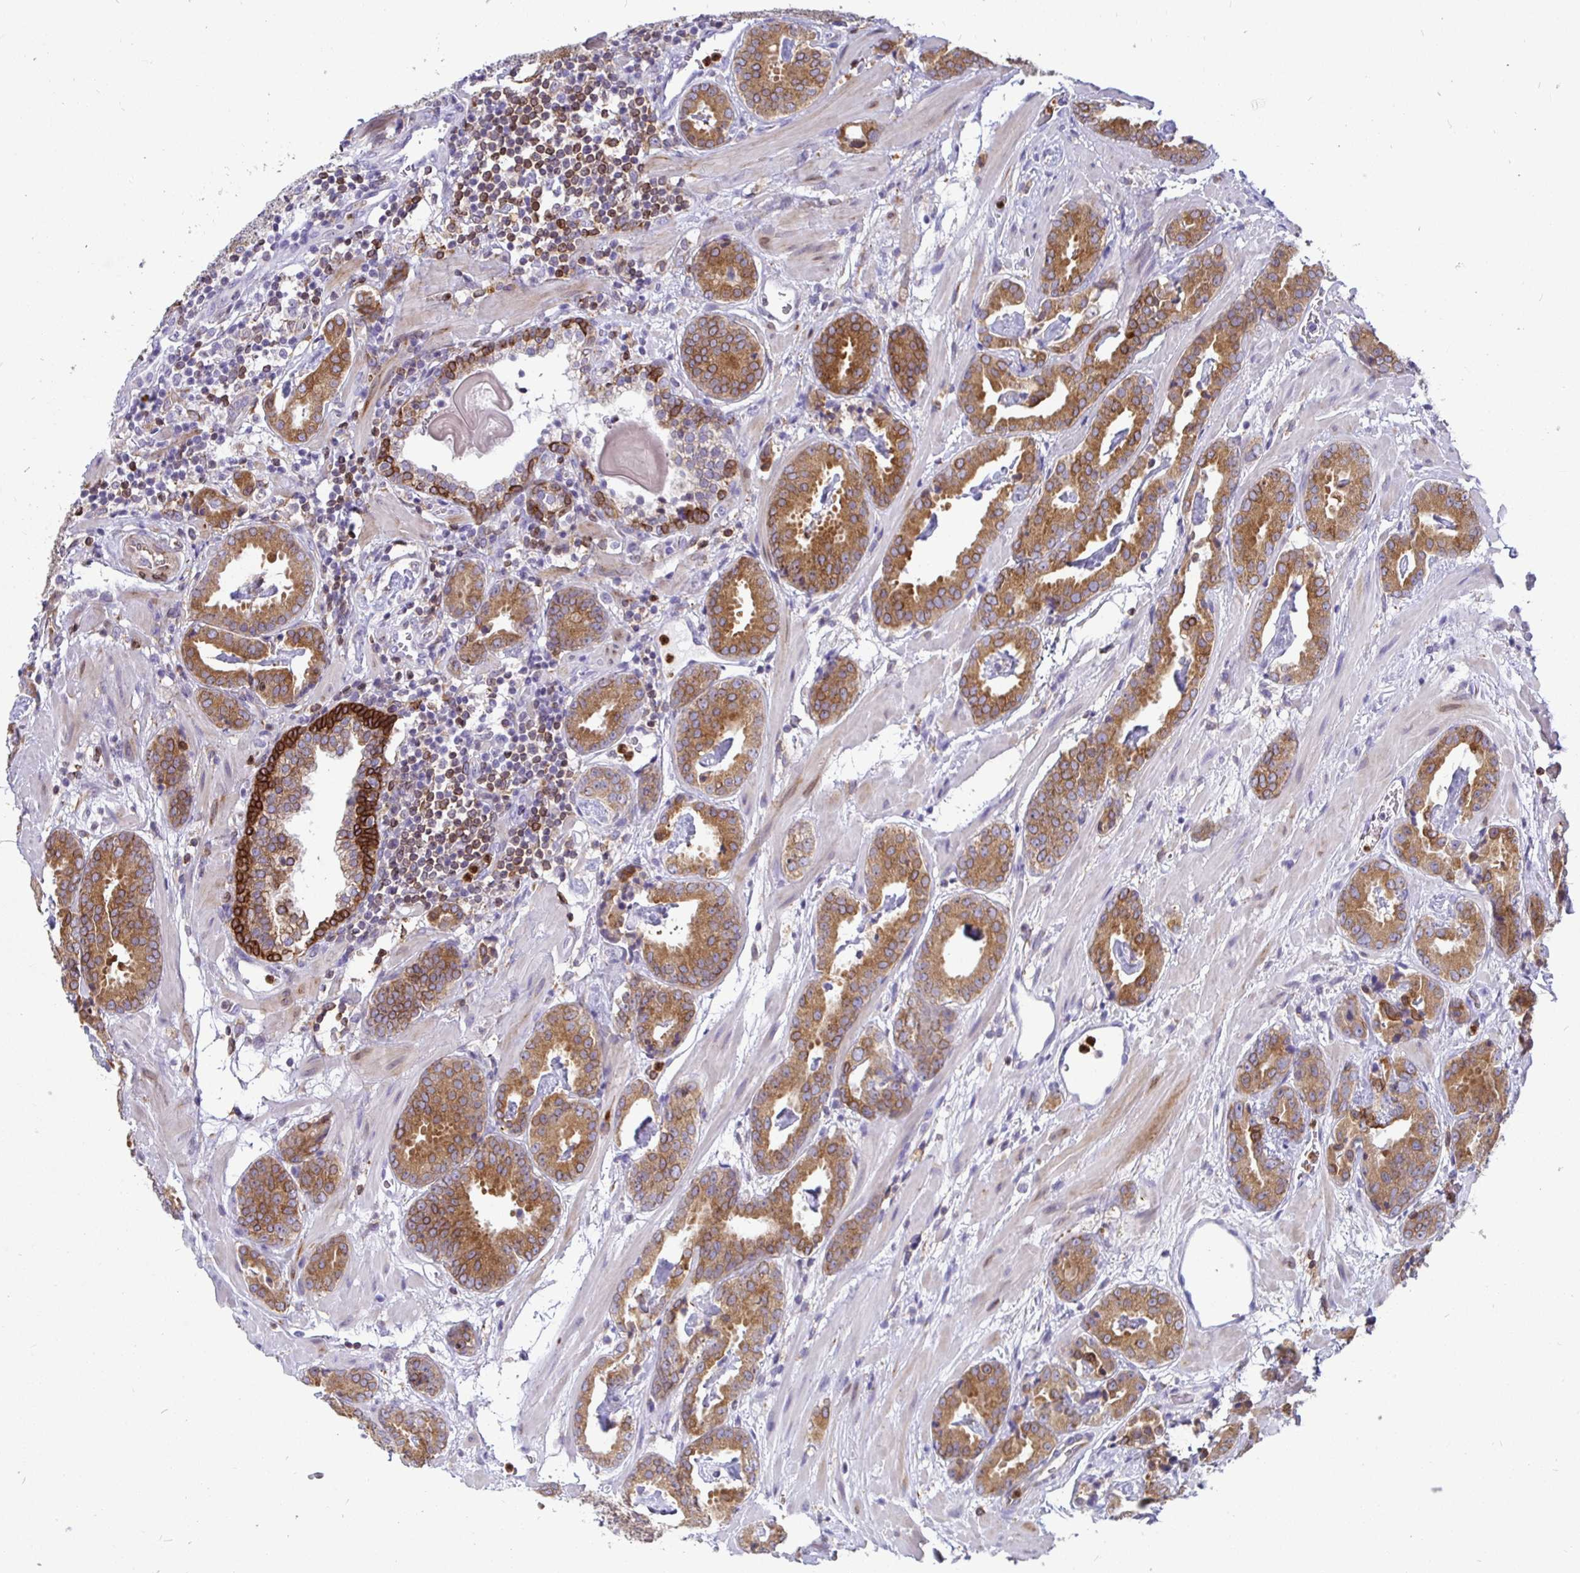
{"staining": {"intensity": "moderate", "quantity": ">75%", "location": "cytoplasmic/membranous"}, "tissue": "prostate cancer", "cell_type": "Tumor cells", "image_type": "cancer", "snomed": [{"axis": "morphology", "description": "Adenocarcinoma, Low grade"}, {"axis": "topography", "description": "Prostate"}], "caption": "Protein staining shows moderate cytoplasmic/membranous expression in approximately >75% of tumor cells in adenocarcinoma (low-grade) (prostate). (DAB = brown stain, brightfield microscopy at high magnification).", "gene": "TP53I11", "patient": {"sex": "male", "age": 62}}